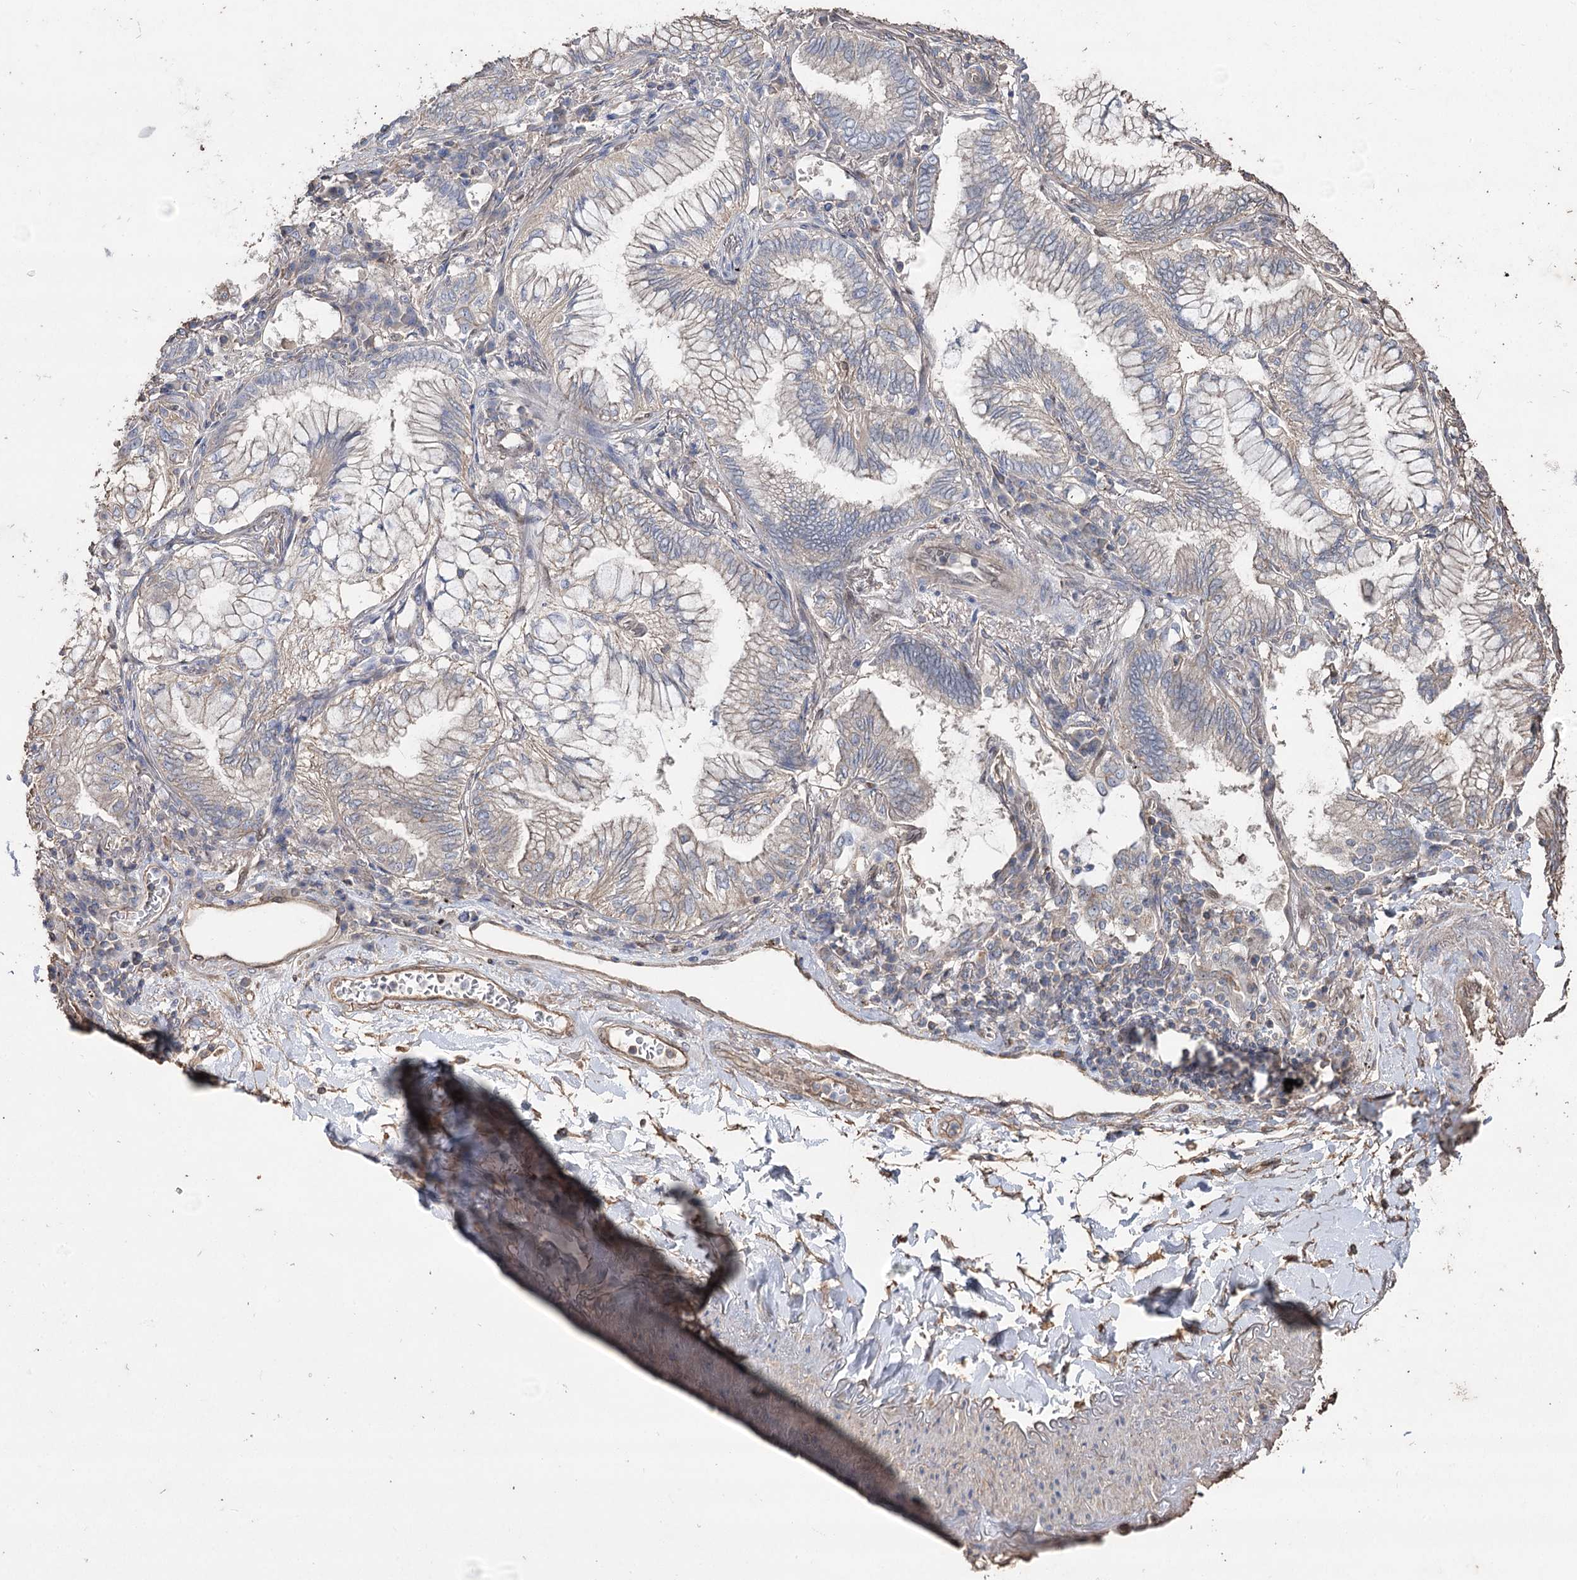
{"staining": {"intensity": "negative", "quantity": "none", "location": "none"}, "tissue": "lung cancer", "cell_type": "Tumor cells", "image_type": "cancer", "snomed": [{"axis": "morphology", "description": "Adenocarcinoma, NOS"}, {"axis": "topography", "description": "Lung"}], "caption": "High magnification brightfield microscopy of adenocarcinoma (lung) stained with DAB (3,3'-diaminobenzidine) (brown) and counterstained with hematoxylin (blue): tumor cells show no significant positivity.", "gene": "FAM13B", "patient": {"sex": "female", "age": 70}}